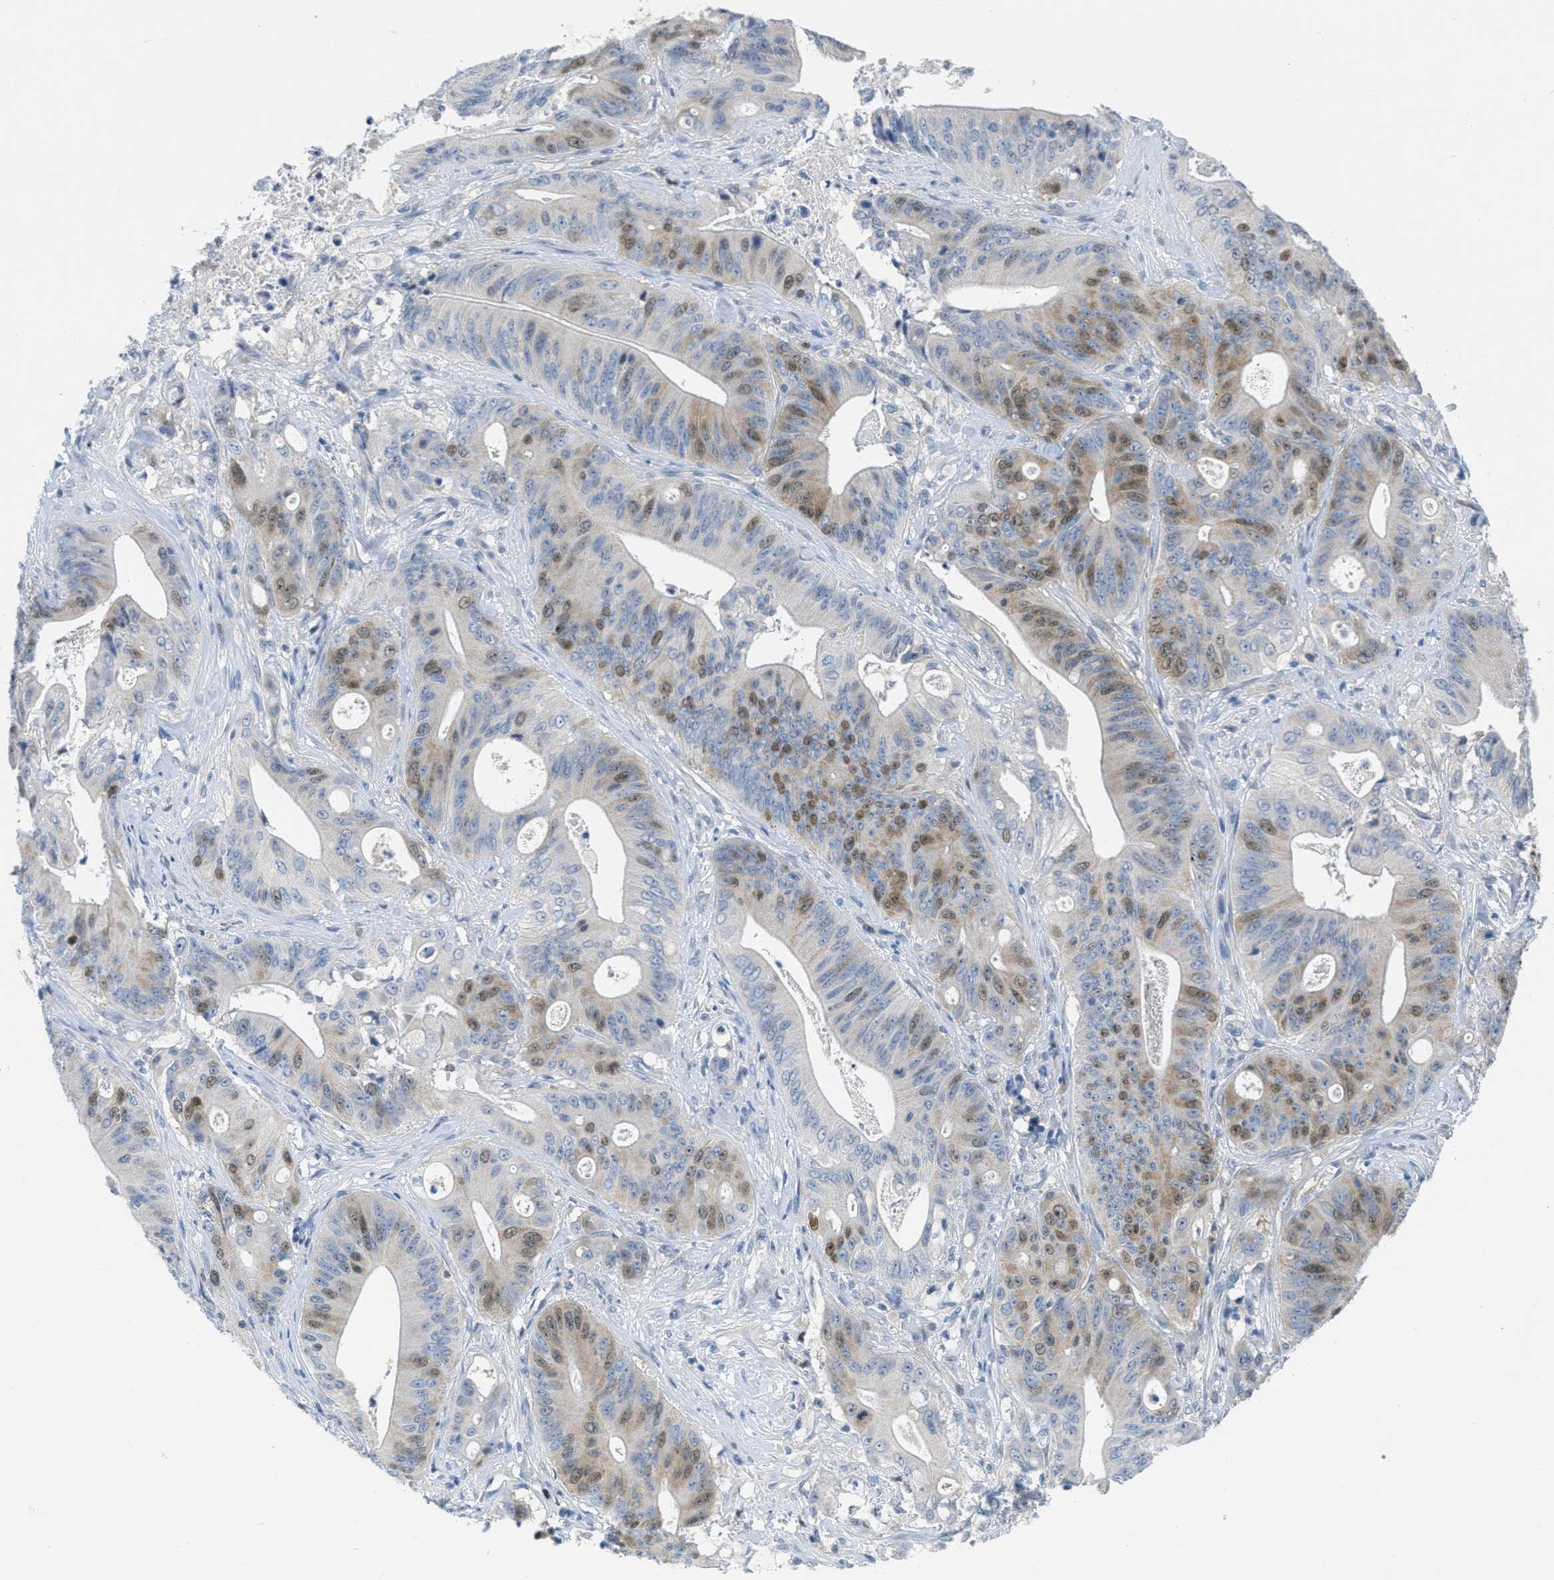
{"staining": {"intensity": "moderate", "quantity": "25%-75%", "location": "cytoplasmic/membranous,nuclear"}, "tissue": "pancreatic cancer", "cell_type": "Tumor cells", "image_type": "cancer", "snomed": [{"axis": "morphology", "description": "Normal tissue, NOS"}, {"axis": "topography", "description": "Lymph node"}], "caption": "A high-resolution micrograph shows immunohistochemistry staining of pancreatic cancer, which exhibits moderate cytoplasmic/membranous and nuclear expression in approximately 25%-75% of tumor cells. Nuclei are stained in blue.", "gene": "ORC6", "patient": {"sex": "male", "age": 62}}